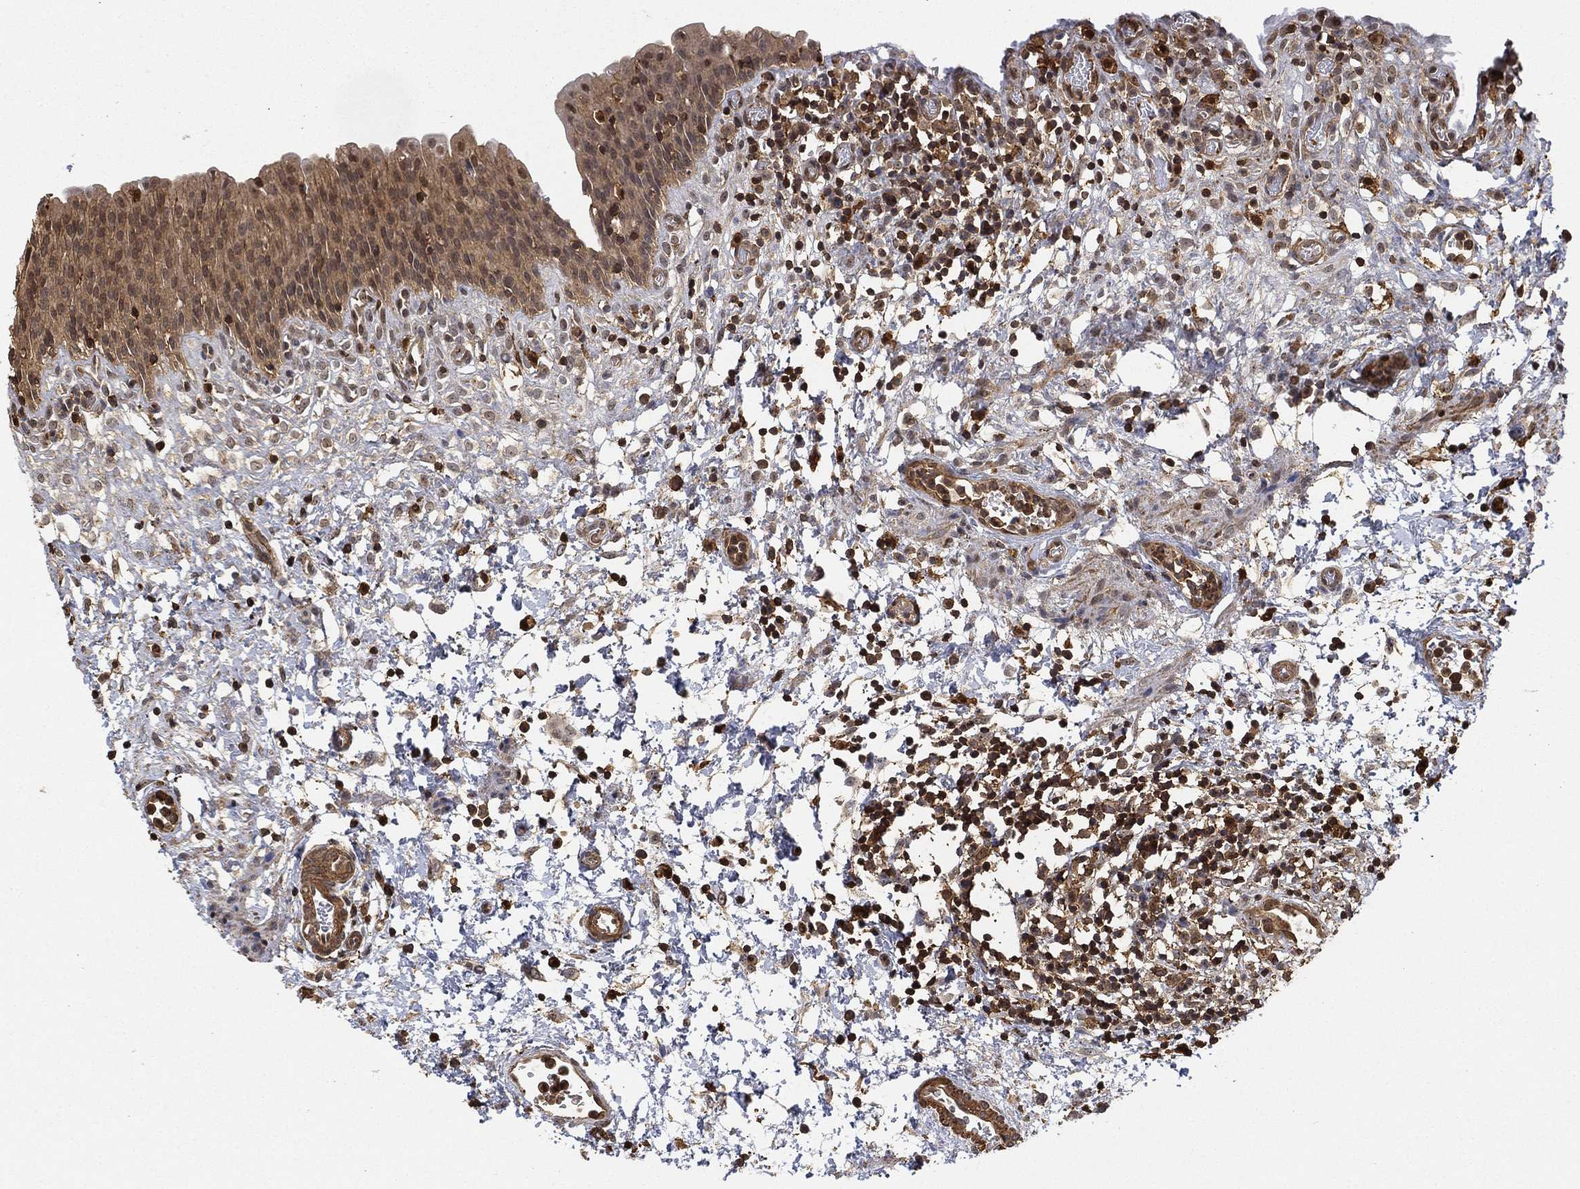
{"staining": {"intensity": "weak", "quantity": "25%-75%", "location": "cytoplasmic/membranous"}, "tissue": "urinary bladder", "cell_type": "Urothelial cells", "image_type": "normal", "snomed": [{"axis": "morphology", "description": "Normal tissue, NOS"}, {"axis": "topography", "description": "Urinary bladder"}], "caption": "Urothelial cells display weak cytoplasmic/membranous staining in approximately 25%-75% of cells in benign urinary bladder.", "gene": "CRYL1", "patient": {"sex": "male", "age": 37}}